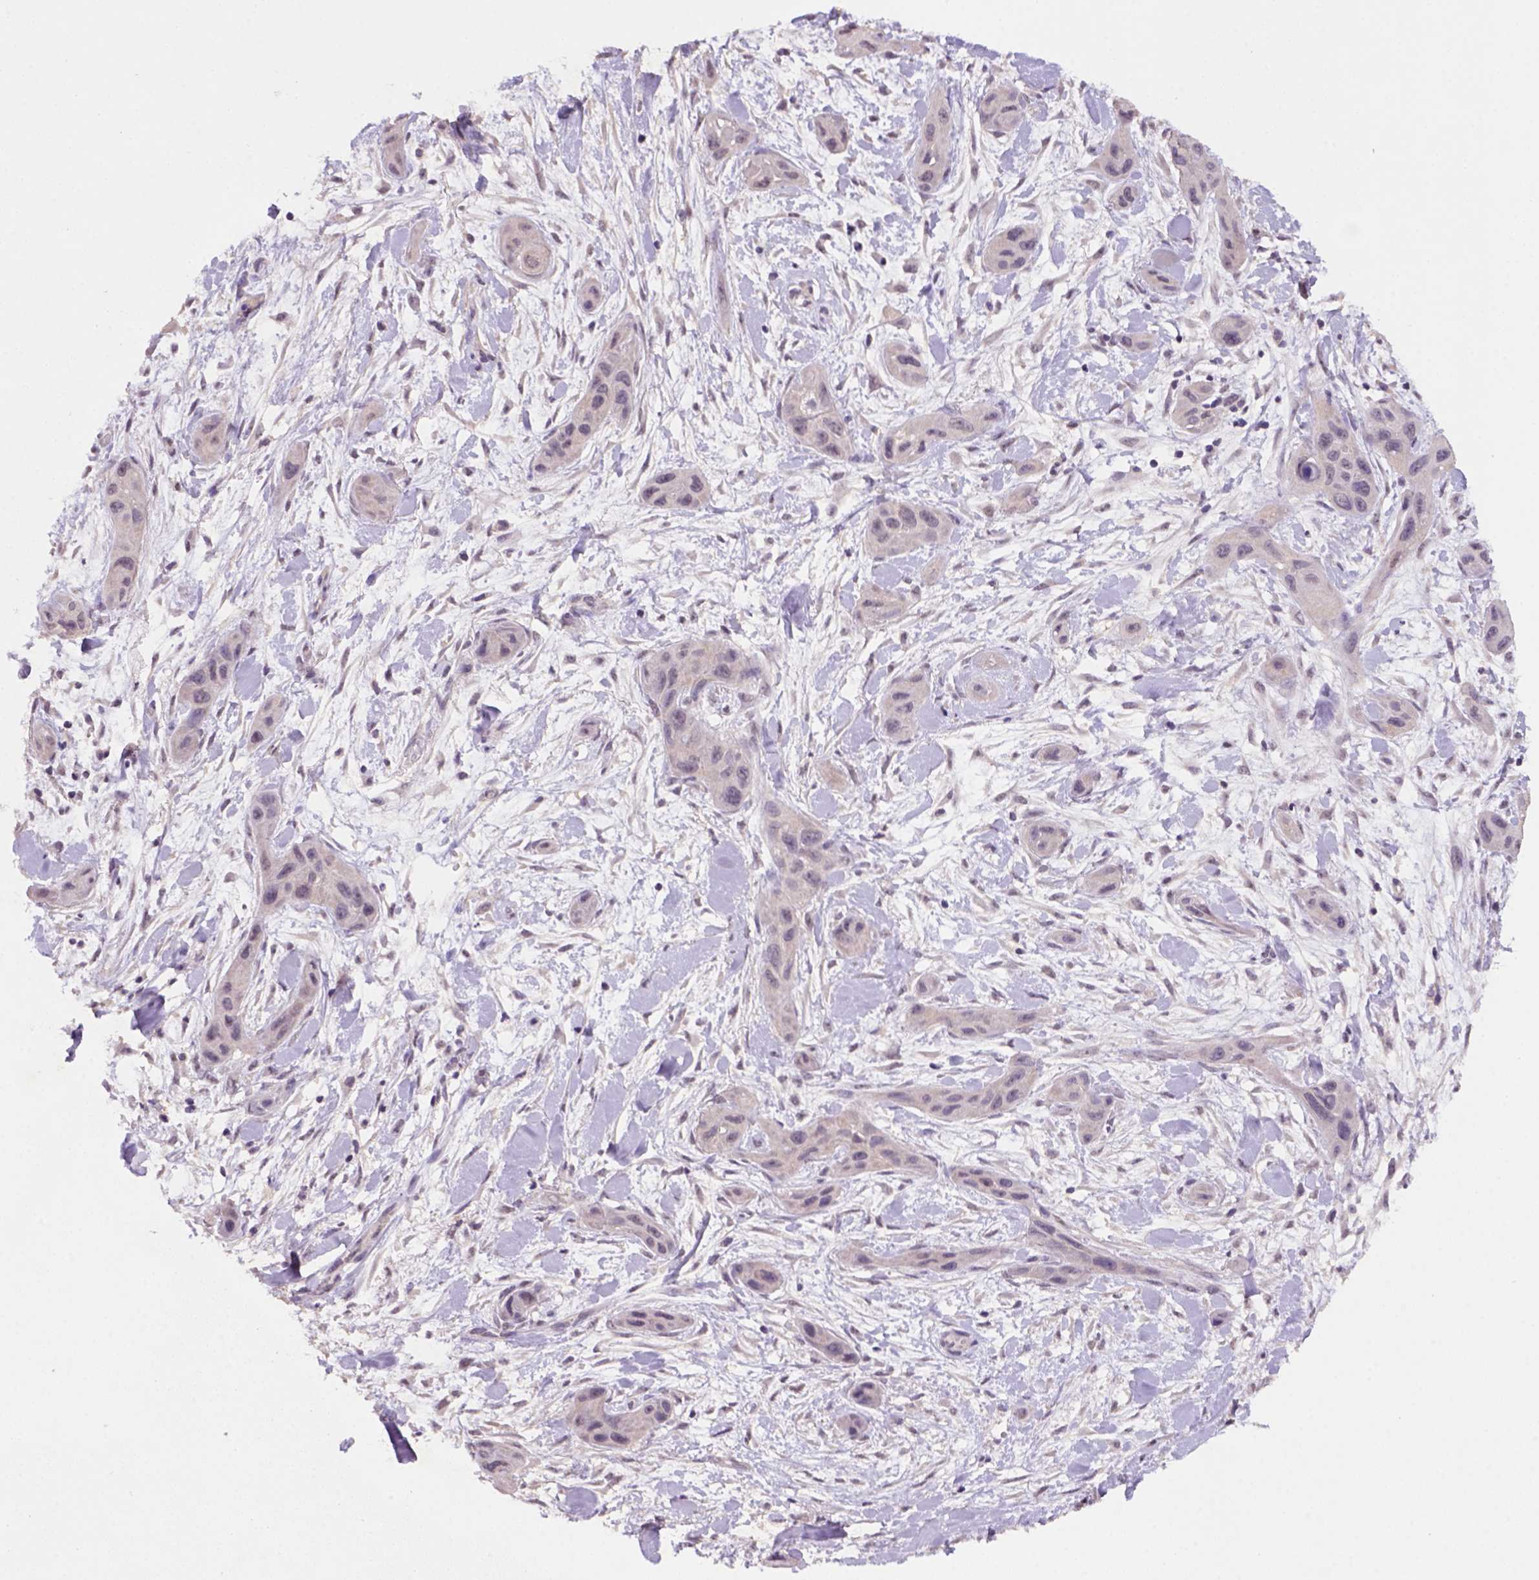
{"staining": {"intensity": "weak", "quantity": ">75%", "location": "cytoplasmic/membranous,nuclear"}, "tissue": "skin cancer", "cell_type": "Tumor cells", "image_type": "cancer", "snomed": [{"axis": "morphology", "description": "Squamous cell carcinoma, NOS"}, {"axis": "topography", "description": "Skin"}], "caption": "The immunohistochemical stain shows weak cytoplasmic/membranous and nuclear positivity in tumor cells of skin cancer (squamous cell carcinoma) tissue.", "gene": "SCML4", "patient": {"sex": "male", "age": 79}}